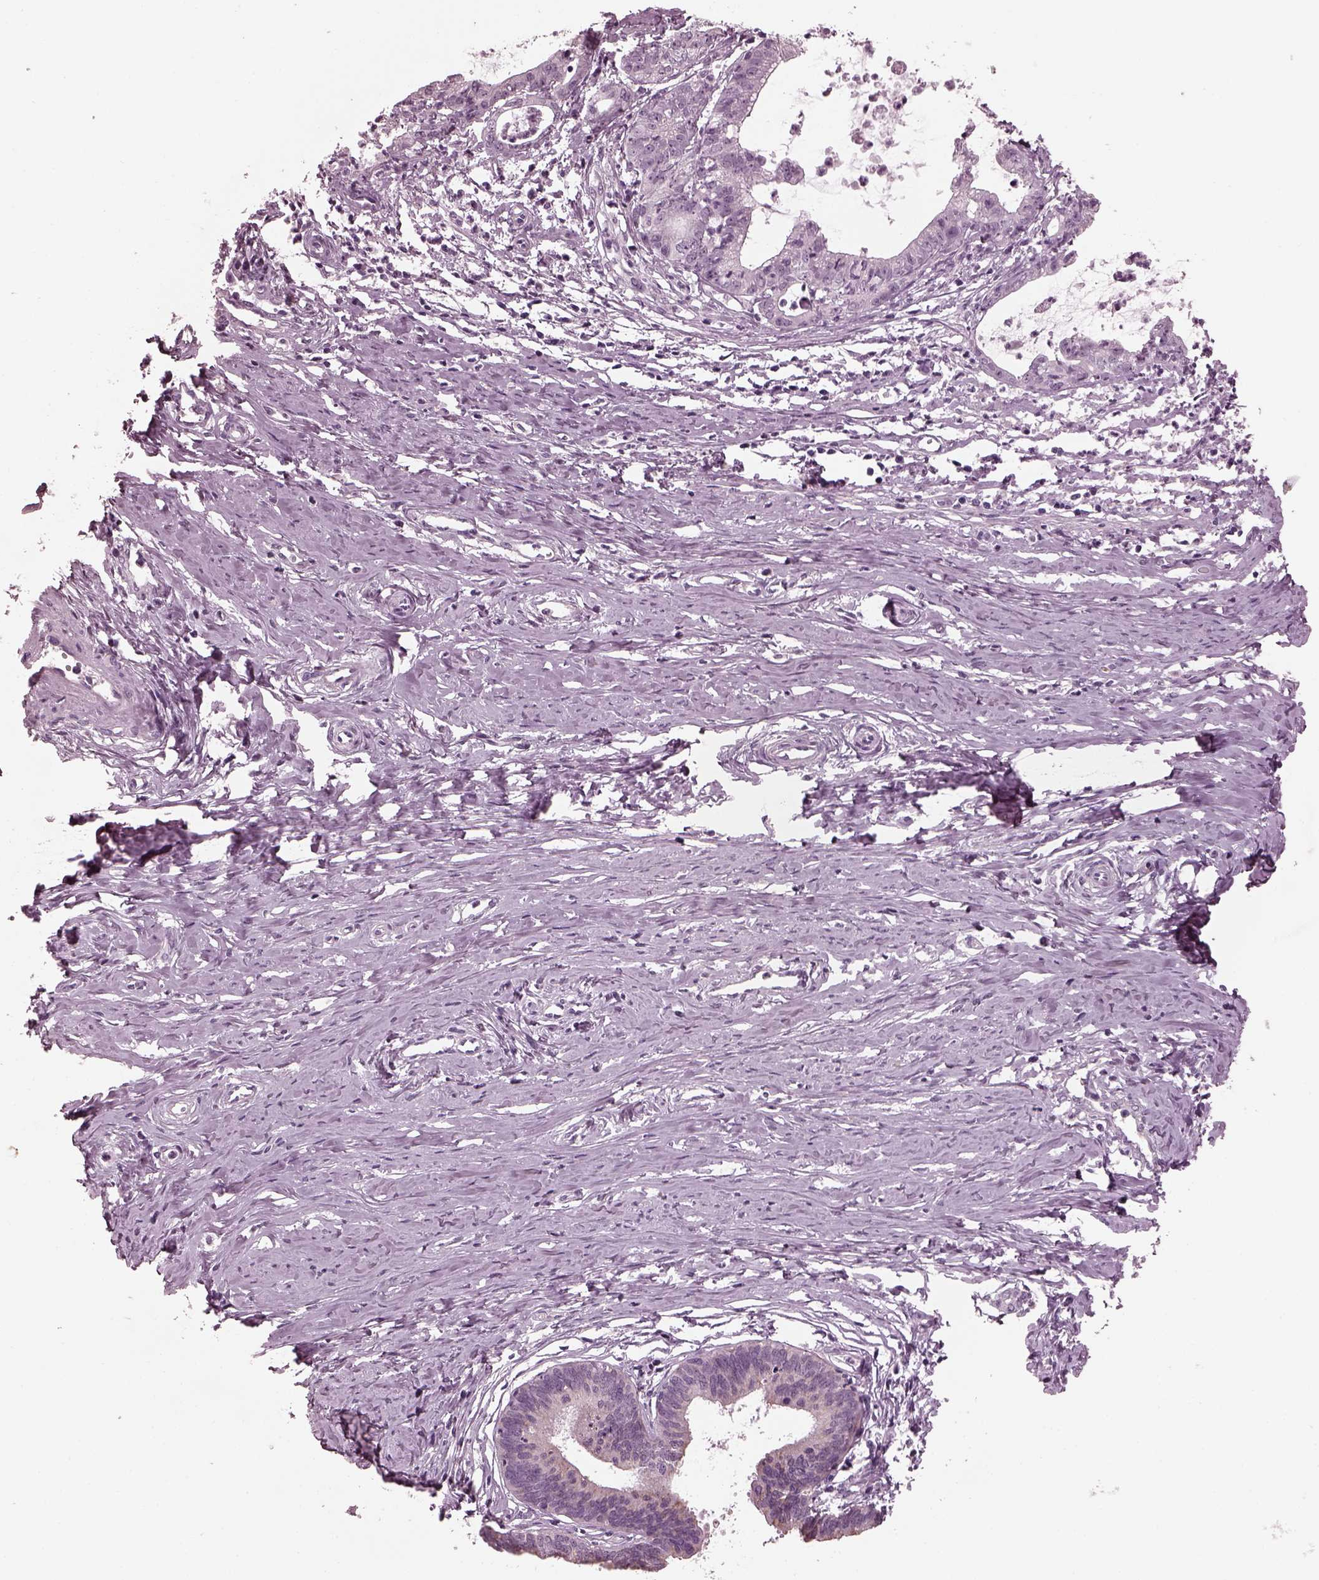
{"staining": {"intensity": "negative", "quantity": "none", "location": "none"}, "tissue": "cervical cancer", "cell_type": "Tumor cells", "image_type": "cancer", "snomed": [{"axis": "morphology", "description": "Normal tissue, NOS"}, {"axis": "morphology", "description": "Adenocarcinoma, NOS"}, {"axis": "topography", "description": "Cervix"}], "caption": "Histopathology image shows no significant protein expression in tumor cells of adenocarcinoma (cervical).", "gene": "MIB2", "patient": {"sex": "female", "age": 38}}